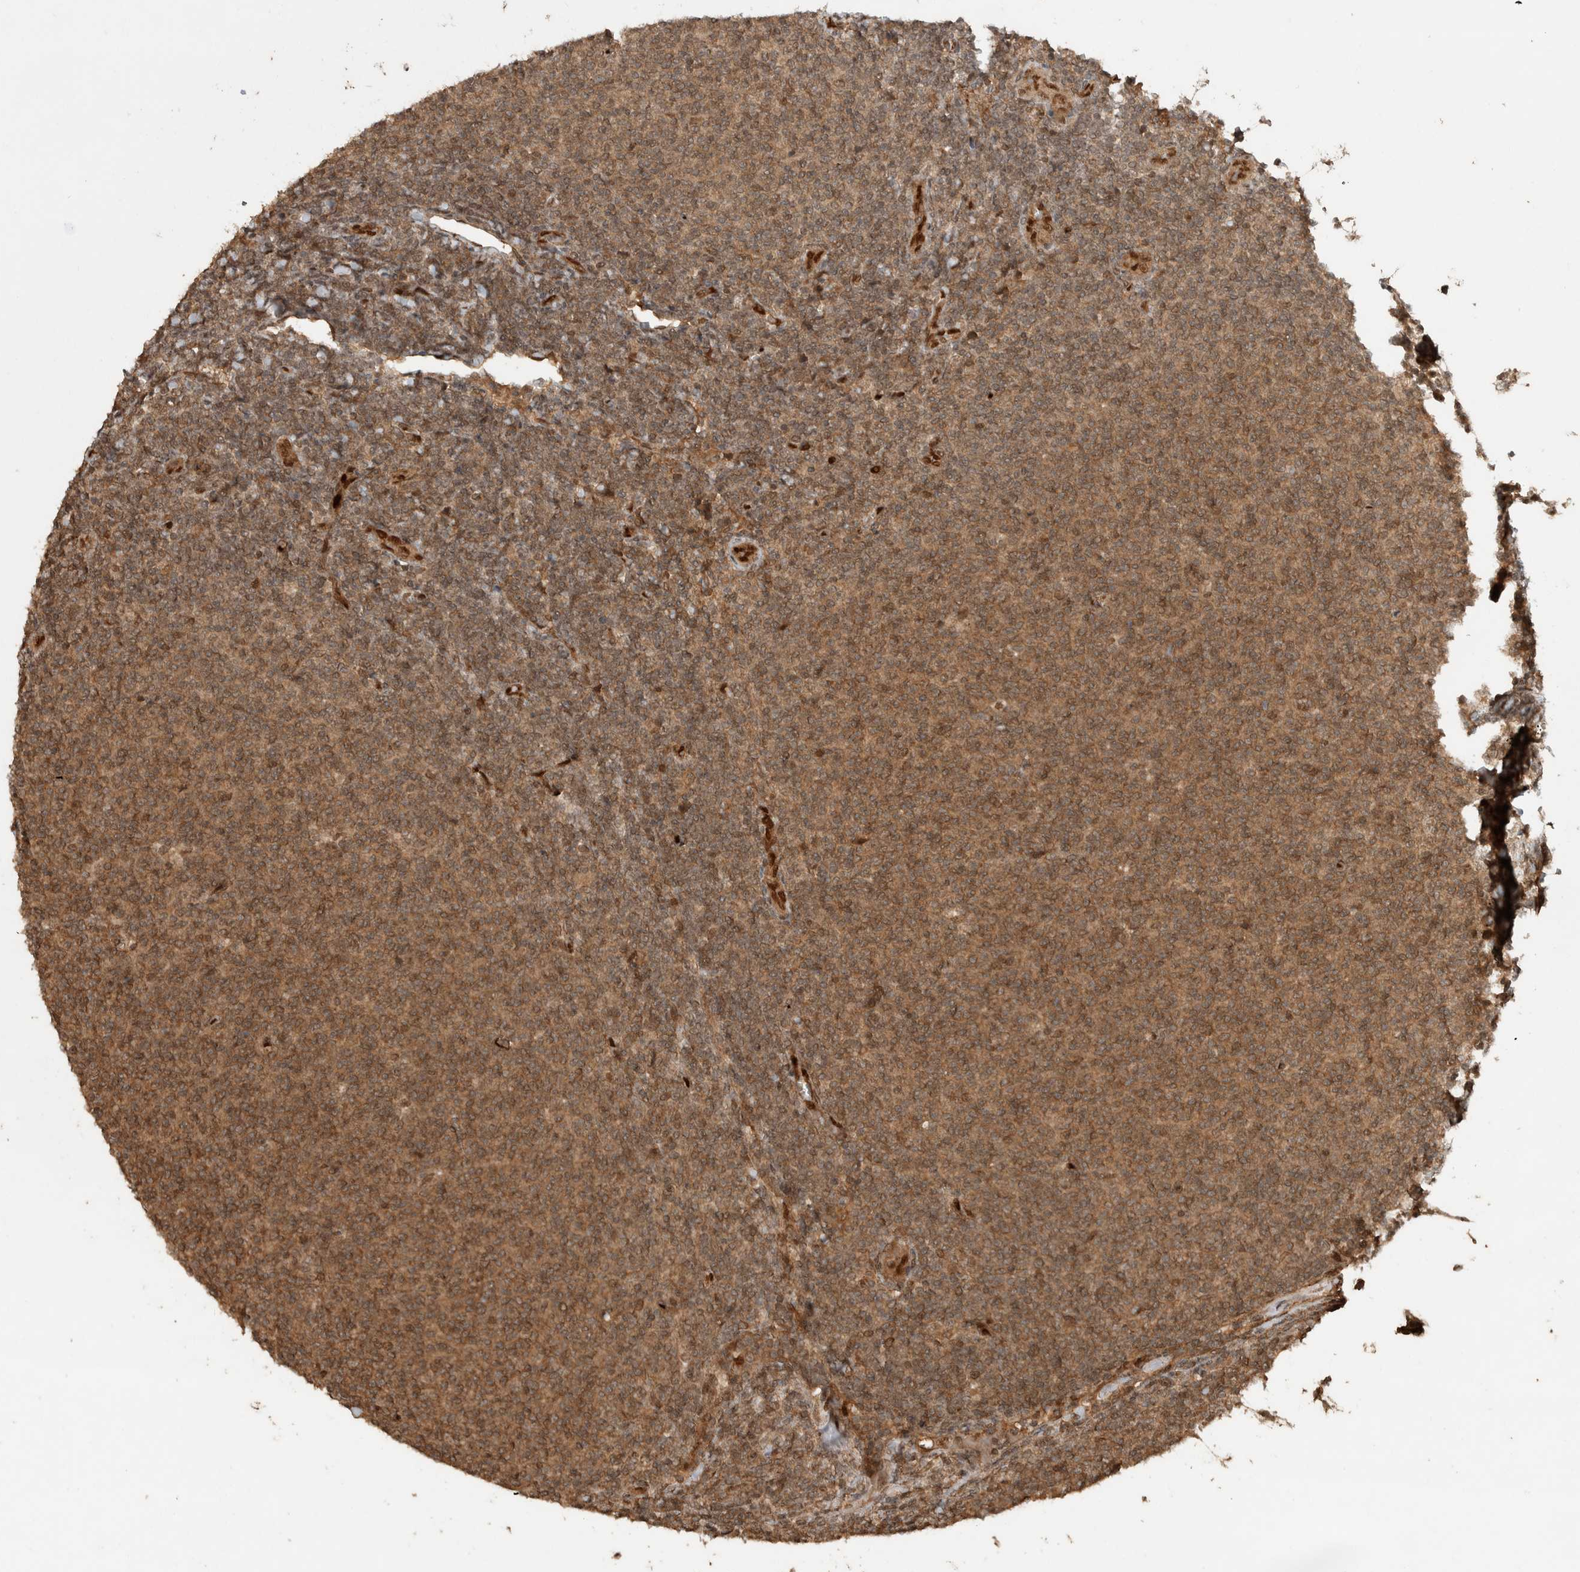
{"staining": {"intensity": "moderate", "quantity": ">75%", "location": "cytoplasmic/membranous"}, "tissue": "lymphoma", "cell_type": "Tumor cells", "image_type": "cancer", "snomed": [{"axis": "morphology", "description": "Malignant lymphoma, non-Hodgkin's type, Low grade"}, {"axis": "topography", "description": "Lymph node"}], "caption": "An IHC micrograph of tumor tissue is shown. Protein staining in brown shows moderate cytoplasmic/membranous positivity in lymphoma within tumor cells.", "gene": "CNTROB", "patient": {"sex": "male", "age": 66}}